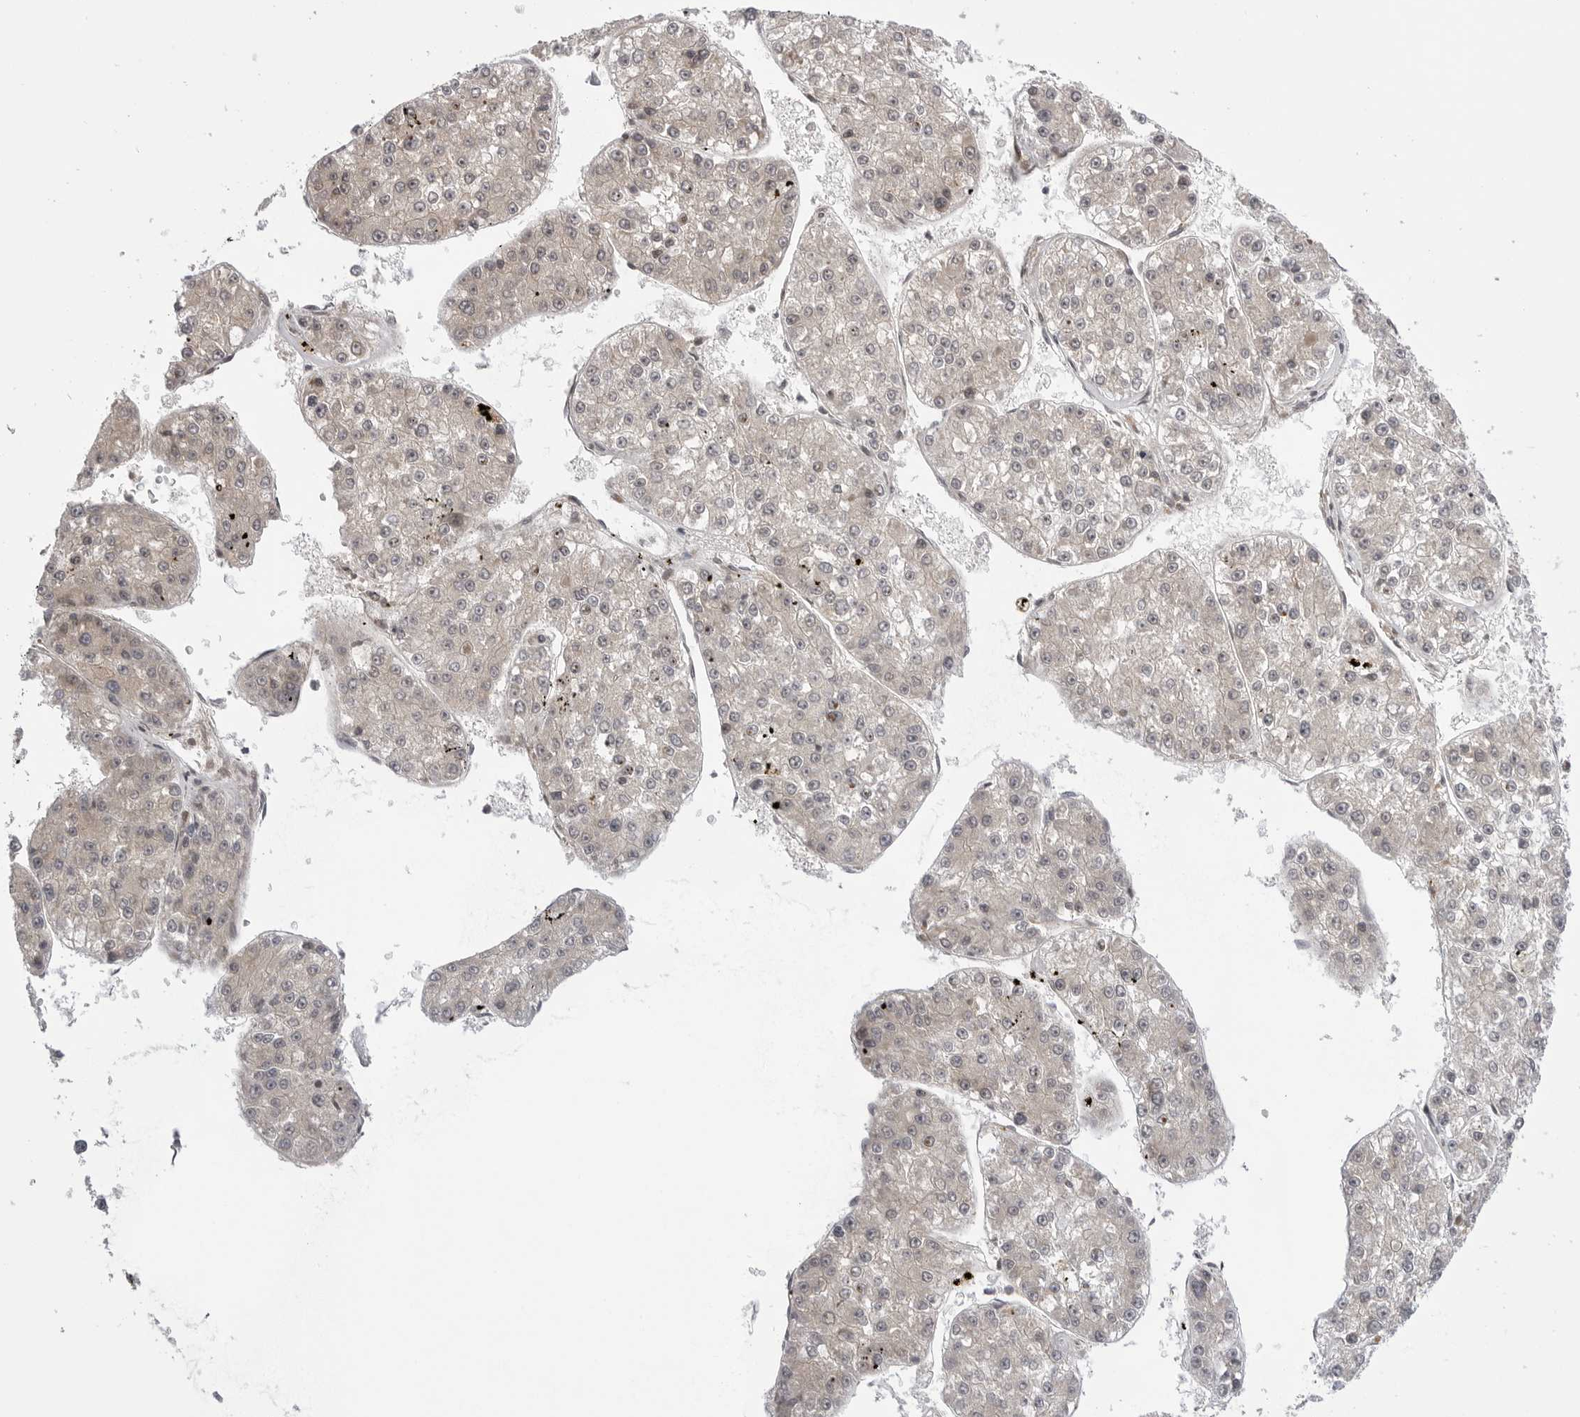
{"staining": {"intensity": "negative", "quantity": "none", "location": "none"}, "tissue": "liver cancer", "cell_type": "Tumor cells", "image_type": "cancer", "snomed": [{"axis": "morphology", "description": "Carcinoma, Hepatocellular, NOS"}, {"axis": "topography", "description": "Liver"}], "caption": "This is an immunohistochemistry (IHC) image of human liver cancer. There is no staining in tumor cells.", "gene": "PTK2B", "patient": {"sex": "female", "age": 73}}